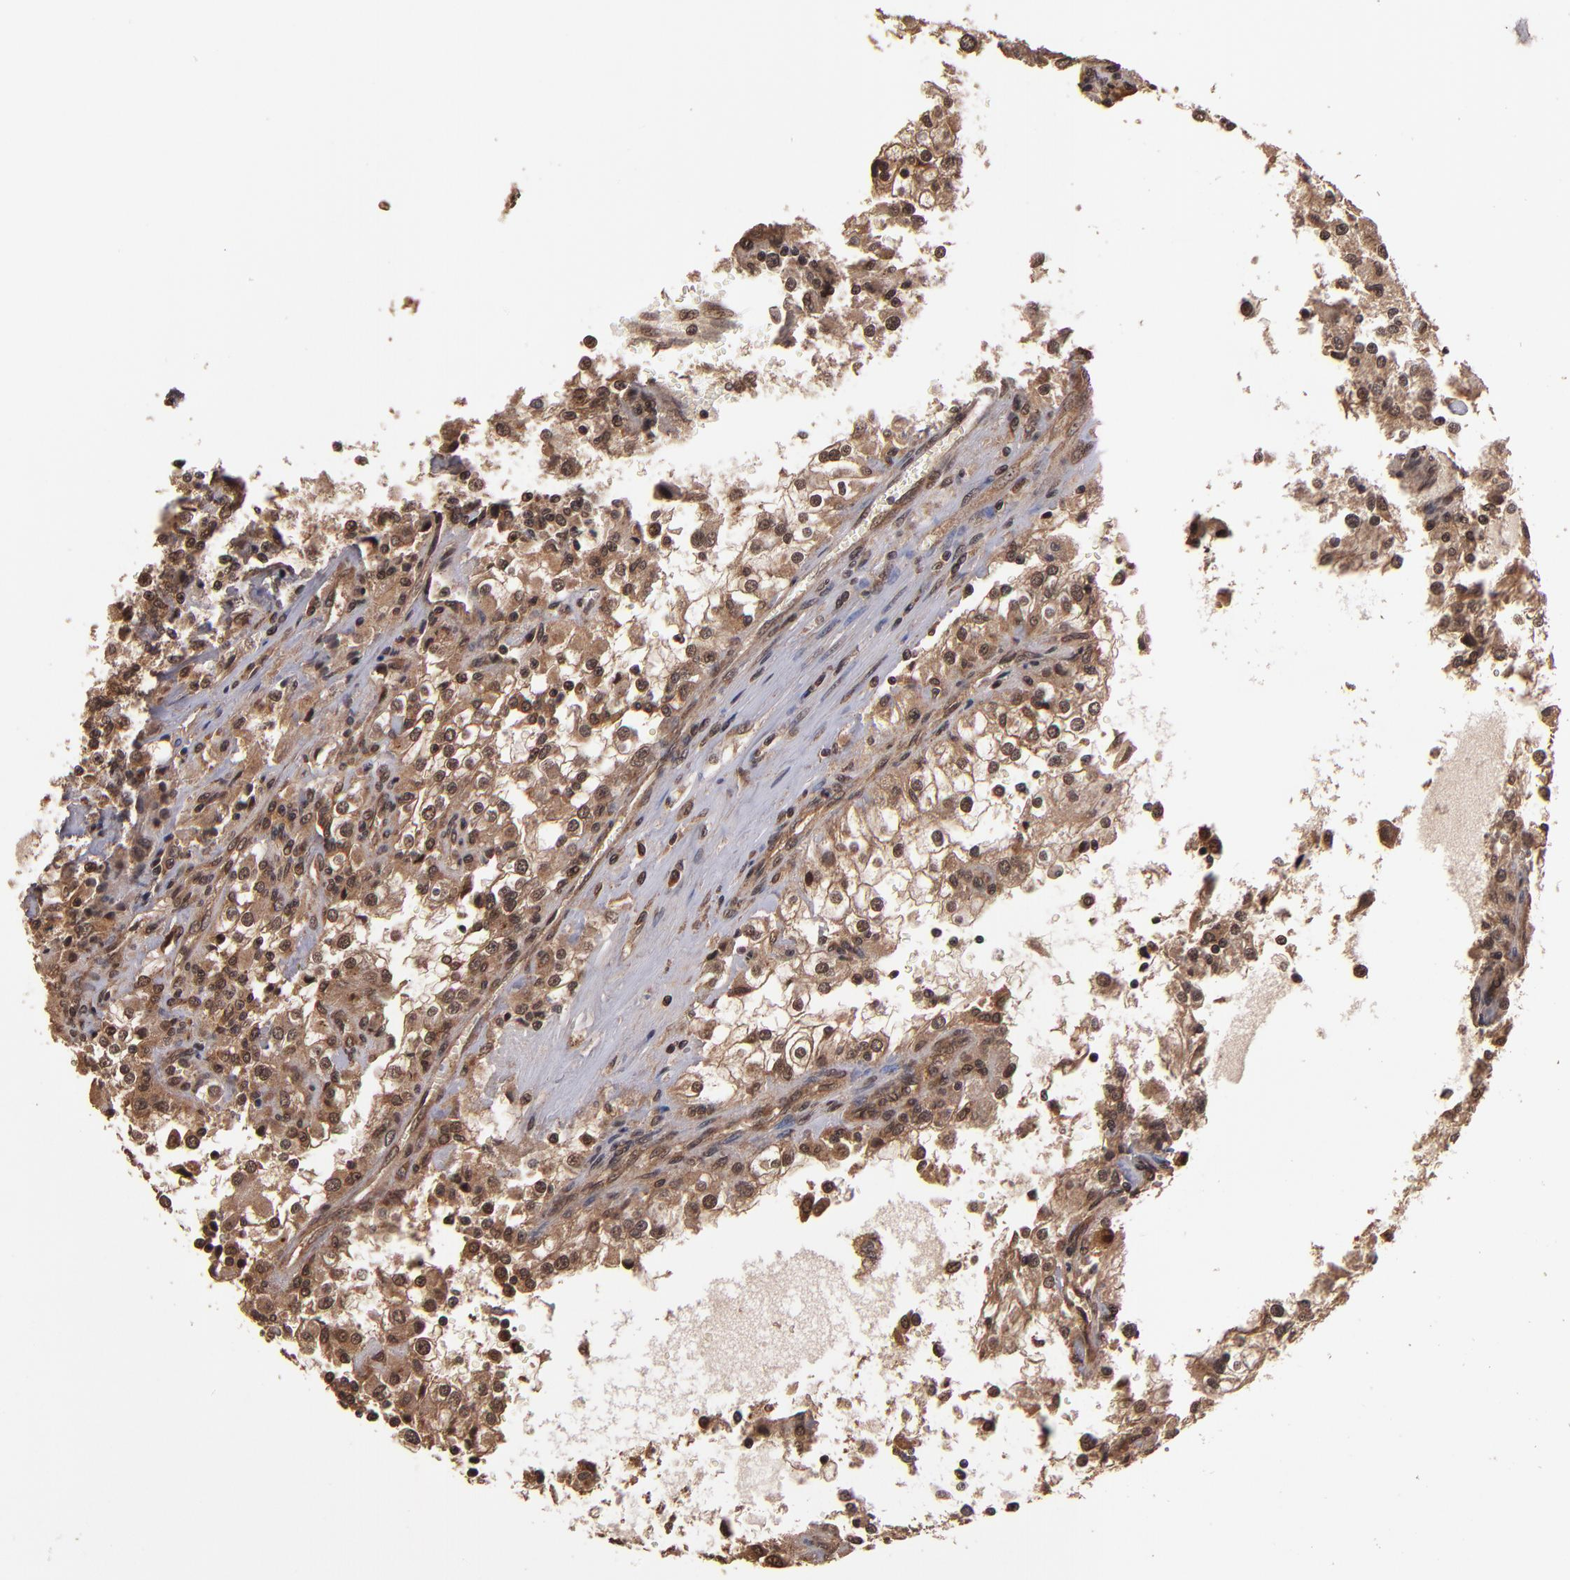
{"staining": {"intensity": "moderate", "quantity": ">75%", "location": "cytoplasmic/membranous"}, "tissue": "renal cancer", "cell_type": "Tumor cells", "image_type": "cancer", "snomed": [{"axis": "morphology", "description": "Adenocarcinoma, NOS"}, {"axis": "topography", "description": "Kidney"}], "caption": "Immunohistochemistry (DAB (3,3'-diaminobenzidine)) staining of human adenocarcinoma (renal) exhibits moderate cytoplasmic/membranous protein positivity in approximately >75% of tumor cells.", "gene": "NFE2L2", "patient": {"sex": "female", "age": 52}}